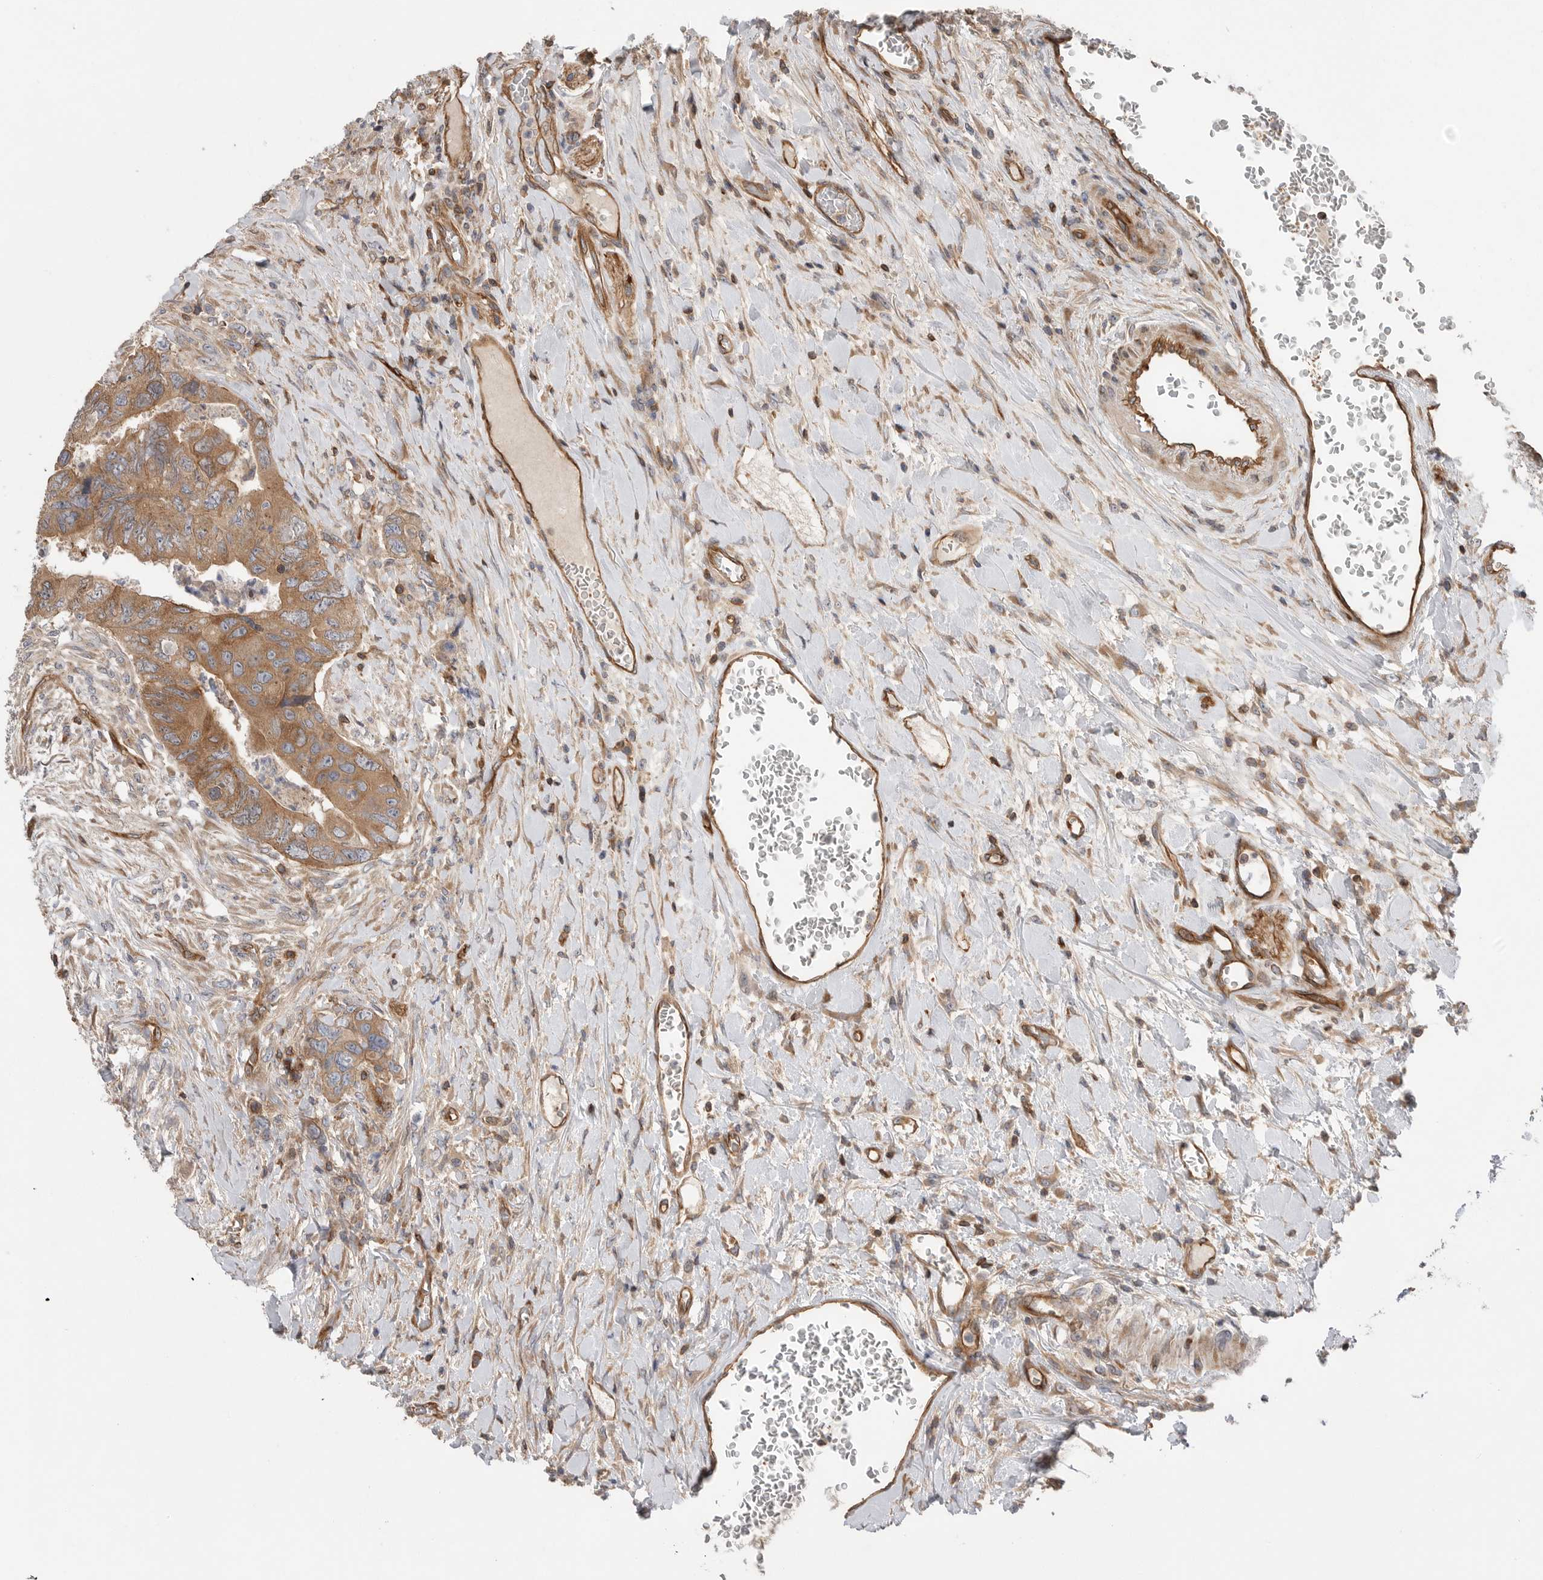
{"staining": {"intensity": "moderate", "quantity": ">75%", "location": "cytoplasmic/membranous"}, "tissue": "colorectal cancer", "cell_type": "Tumor cells", "image_type": "cancer", "snomed": [{"axis": "morphology", "description": "Adenocarcinoma, NOS"}, {"axis": "topography", "description": "Rectum"}], "caption": "Brown immunohistochemical staining in adenocarcinoma (colorectal) displays moderate cytoplasmic/membranous expression in approximately >75% of tumor cells.", "gene": "PRKCH", "patient": {"sex": "male", "age": 63}}